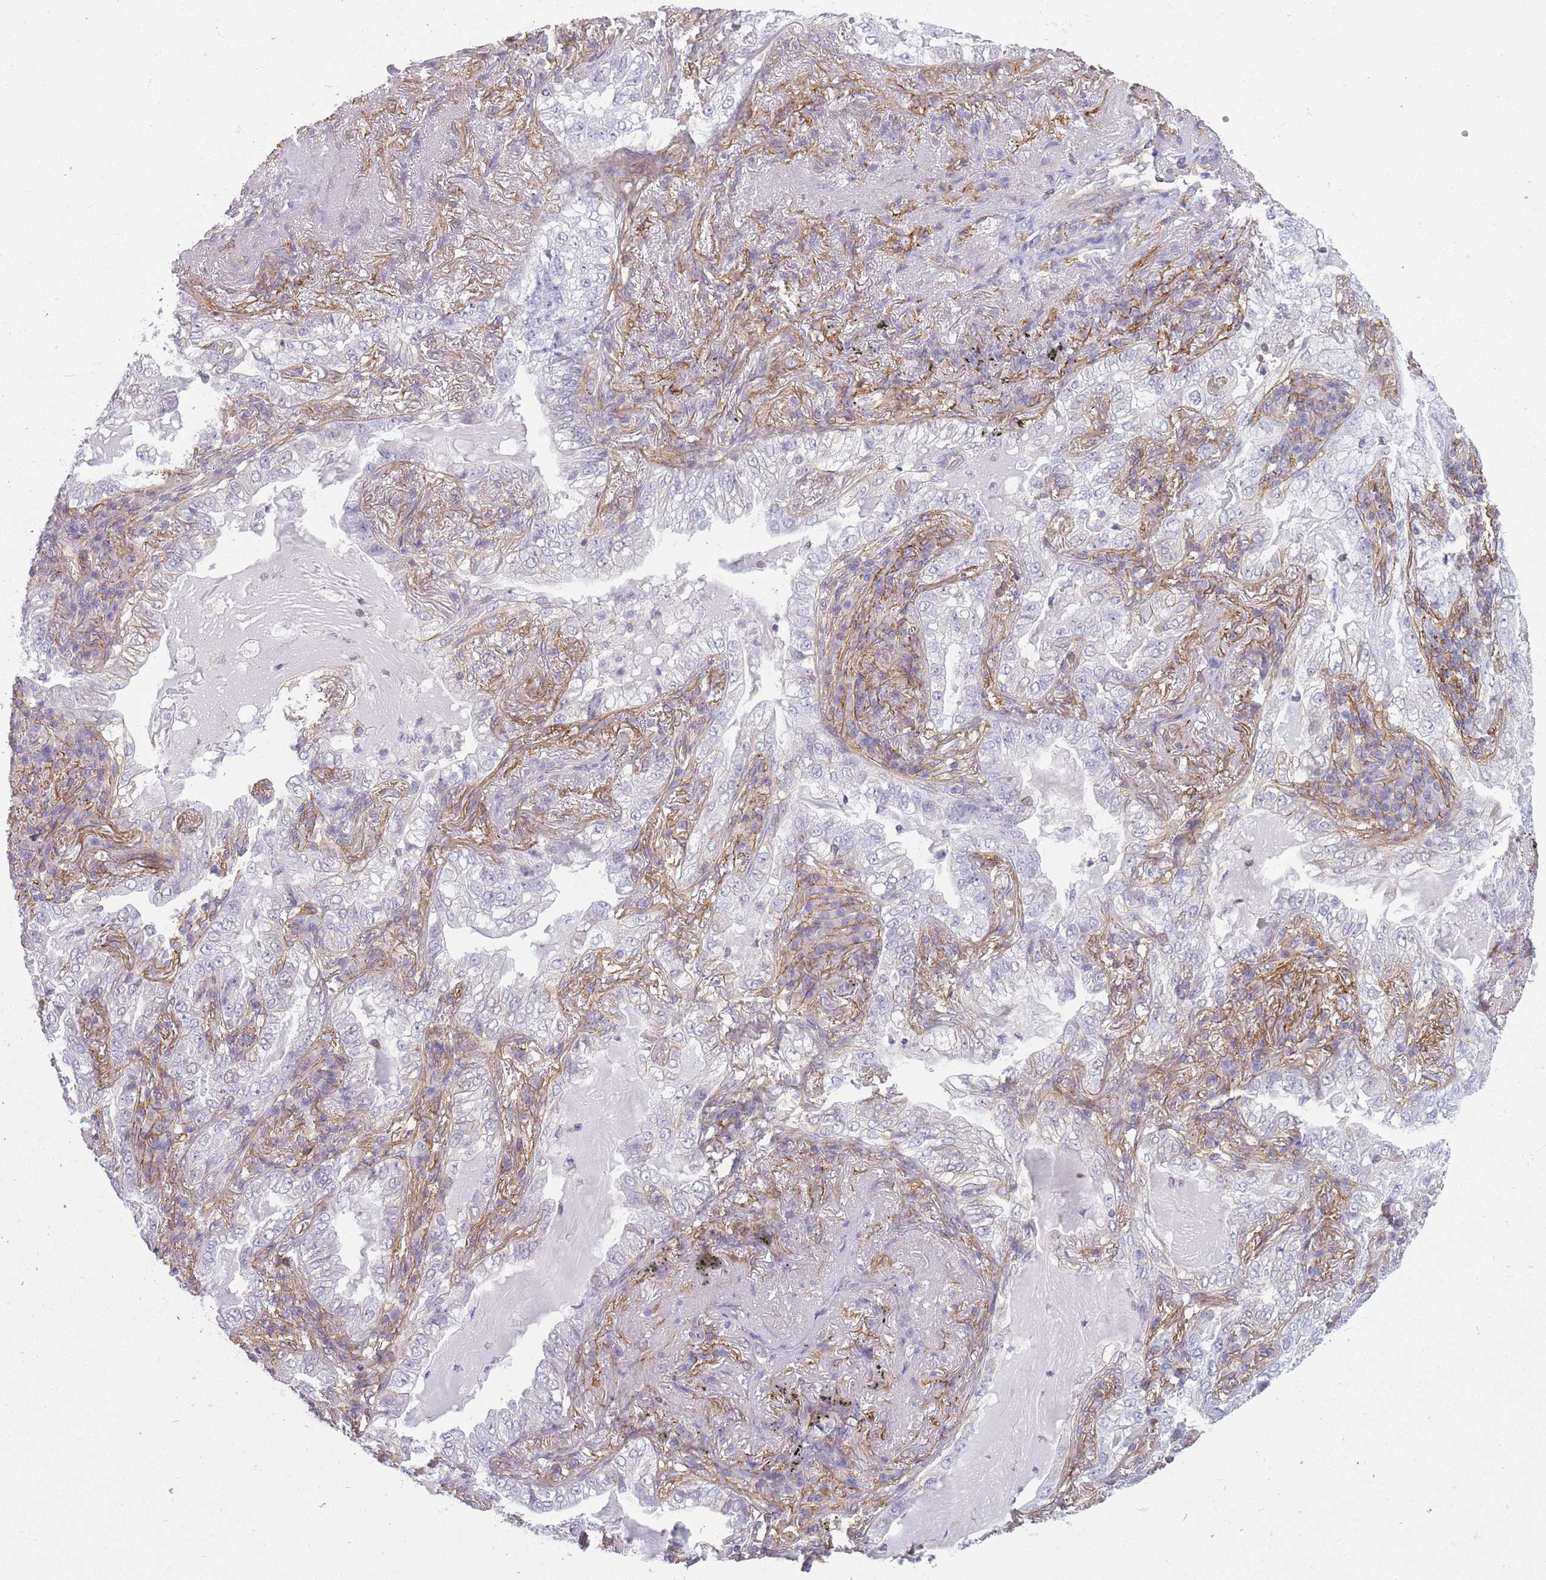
{"staining": {"intensity": "moderate", "quantity": "<25%", "location": "cytoplasmic/membranous"}, "tissue": "lung cancer", "cell_type": "Tumor cells", "image_type": "cancer", "snomed": [{"axis": "morphology", "description": "Adenocarcinoma, NOS"}, {"axis": "topography", "description": "Lung"}], "caption": "The immunohistochemical stain shows moderate cytoplasmic/membranous staining in tumor cells of adenocarcinoma (lung) tissue.", "gene": "ADD1", "patient": {"sex": "female", "age": 73}}